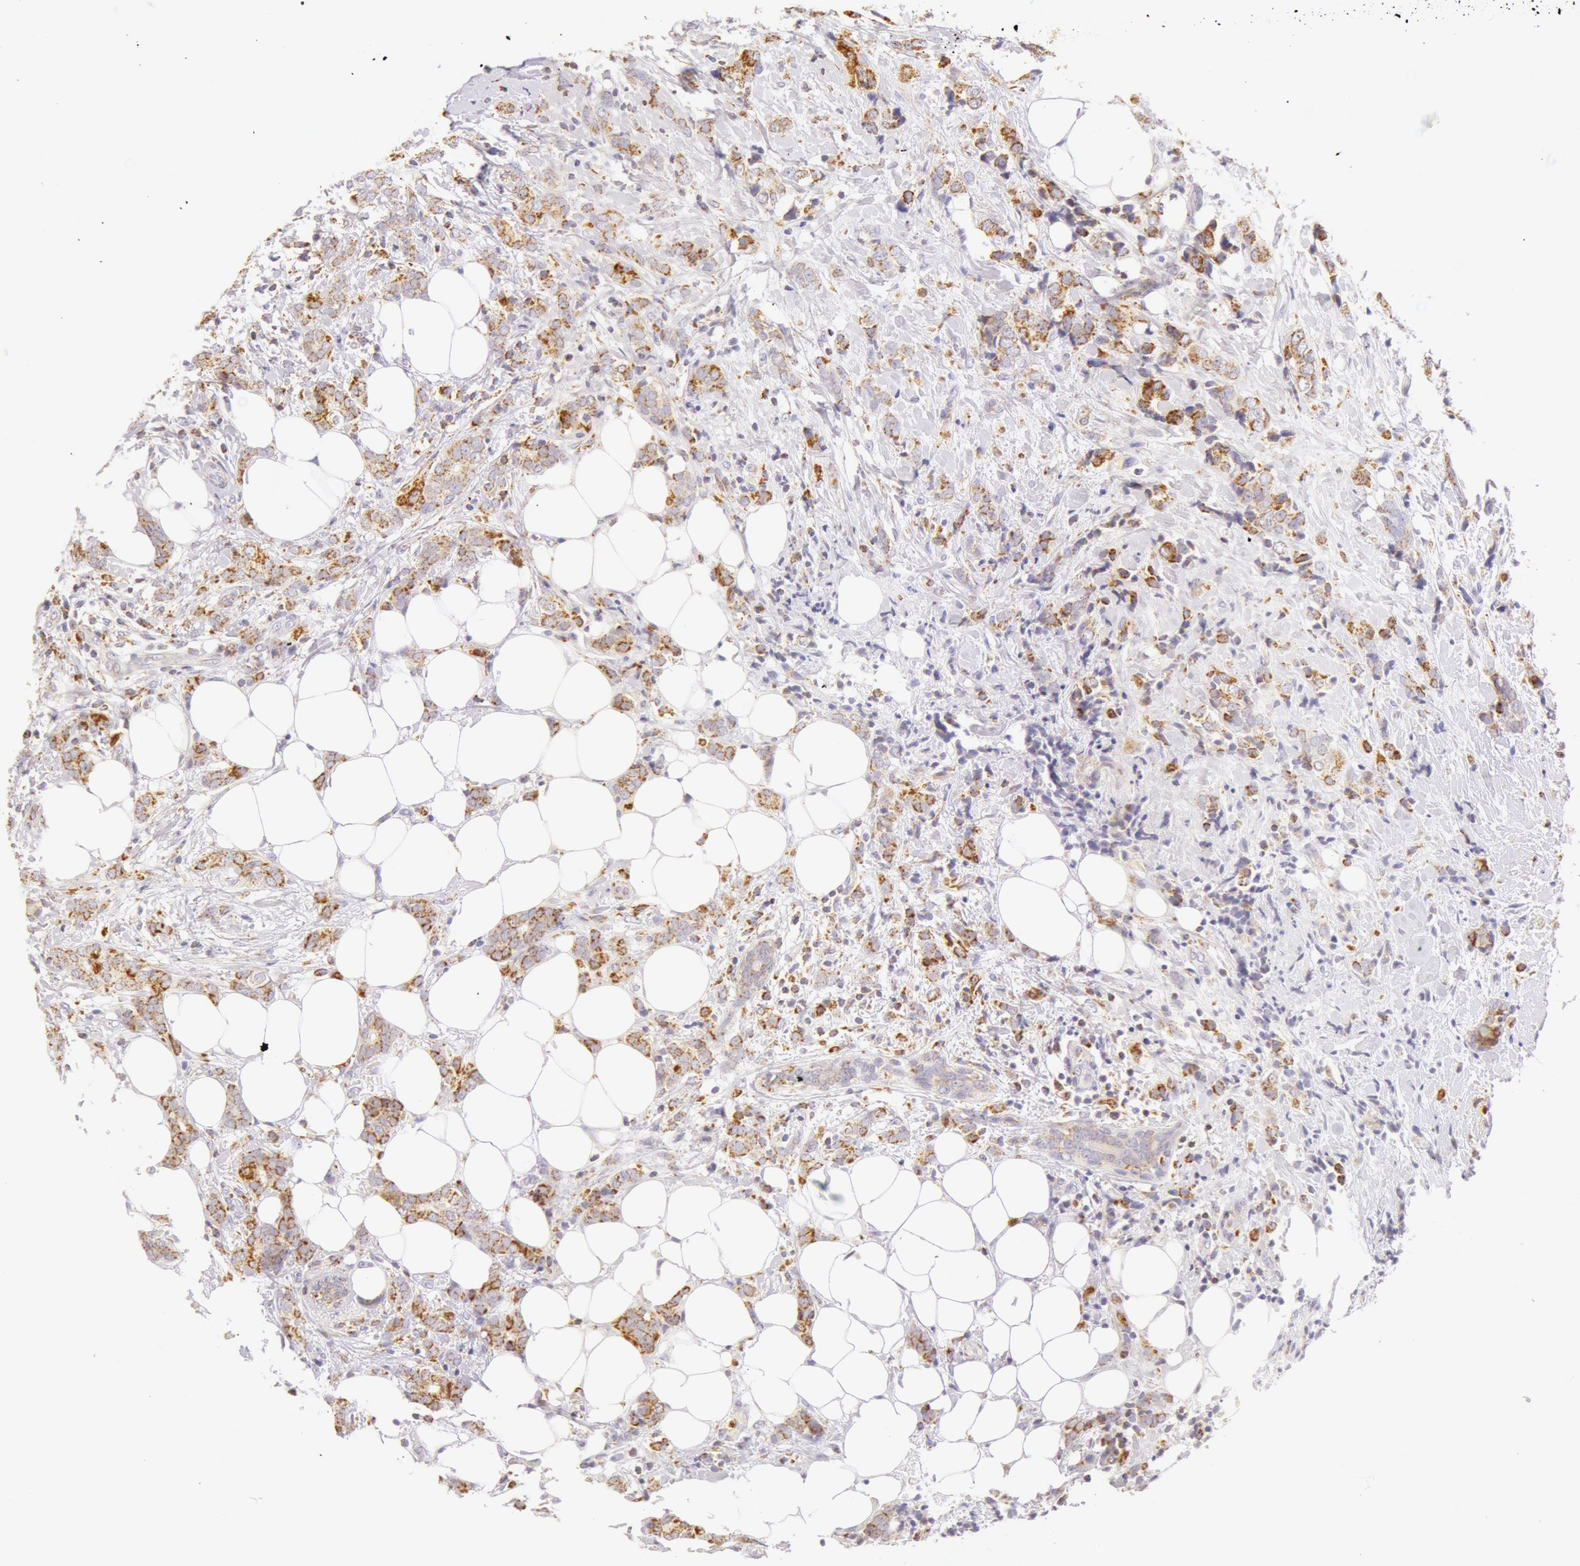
{"staining": {"intensity": "moderate", "quantity": "25%-75%", "location": "cytoplasmic/membranous"}, "tissue": "breast cancer", "cell_type": "Tumor cells", "image_type": "cancer", "snomed": [{"axis": "morphology", "description": "Duct carcinoma"}, {"axis": "topography", "description": "Breast"}], "caption": "Moderate cytoplasmic/membranous staining is identified in approximately 25%-75% of tumor cells in breast cancer.", "gene": "ATP5F1B", "patient": {"sex": "female", "age": 53}}